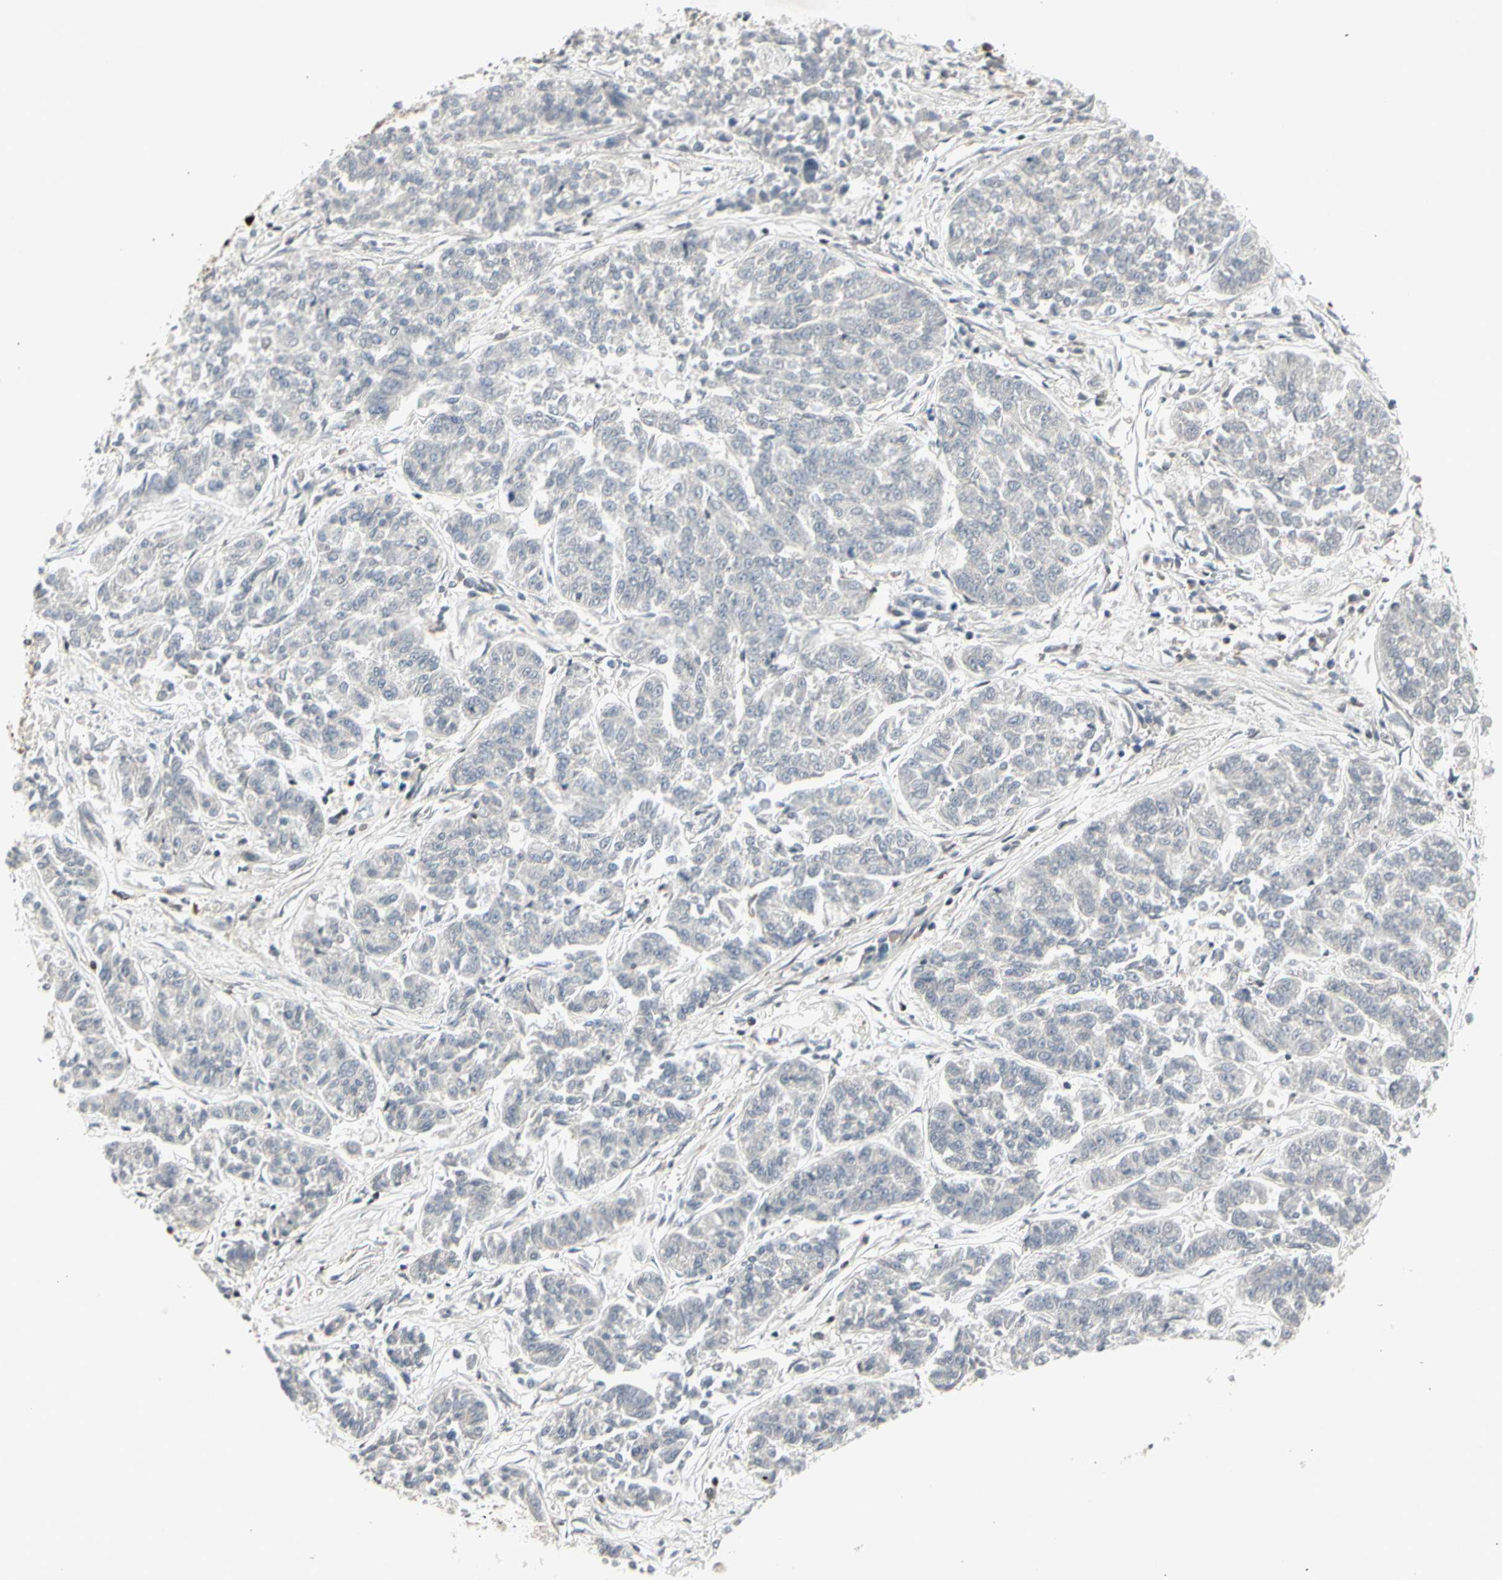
{"staining": {"intensity": "negative", "quantity": "none", "location": "none"}, "tissue": "lung cancer", "cell_type": "Tumor cells", "image_type": "cancer", "snomed": [{"axis": "morphology", "description": "Adenocarcinoma, NOS"}, {"axis": "topography", "description": "Lung"}], "caption": "This image is of lung adenocarcinoma stained with IHC to label a protein in brown with the nuclei are counter-stained blue. There is no positivity in tumor cells. (IHC, brightfield microscopy, high magnification).", "gene": "FOXJ2", "patient": {"sex": "male", "age": 84}}